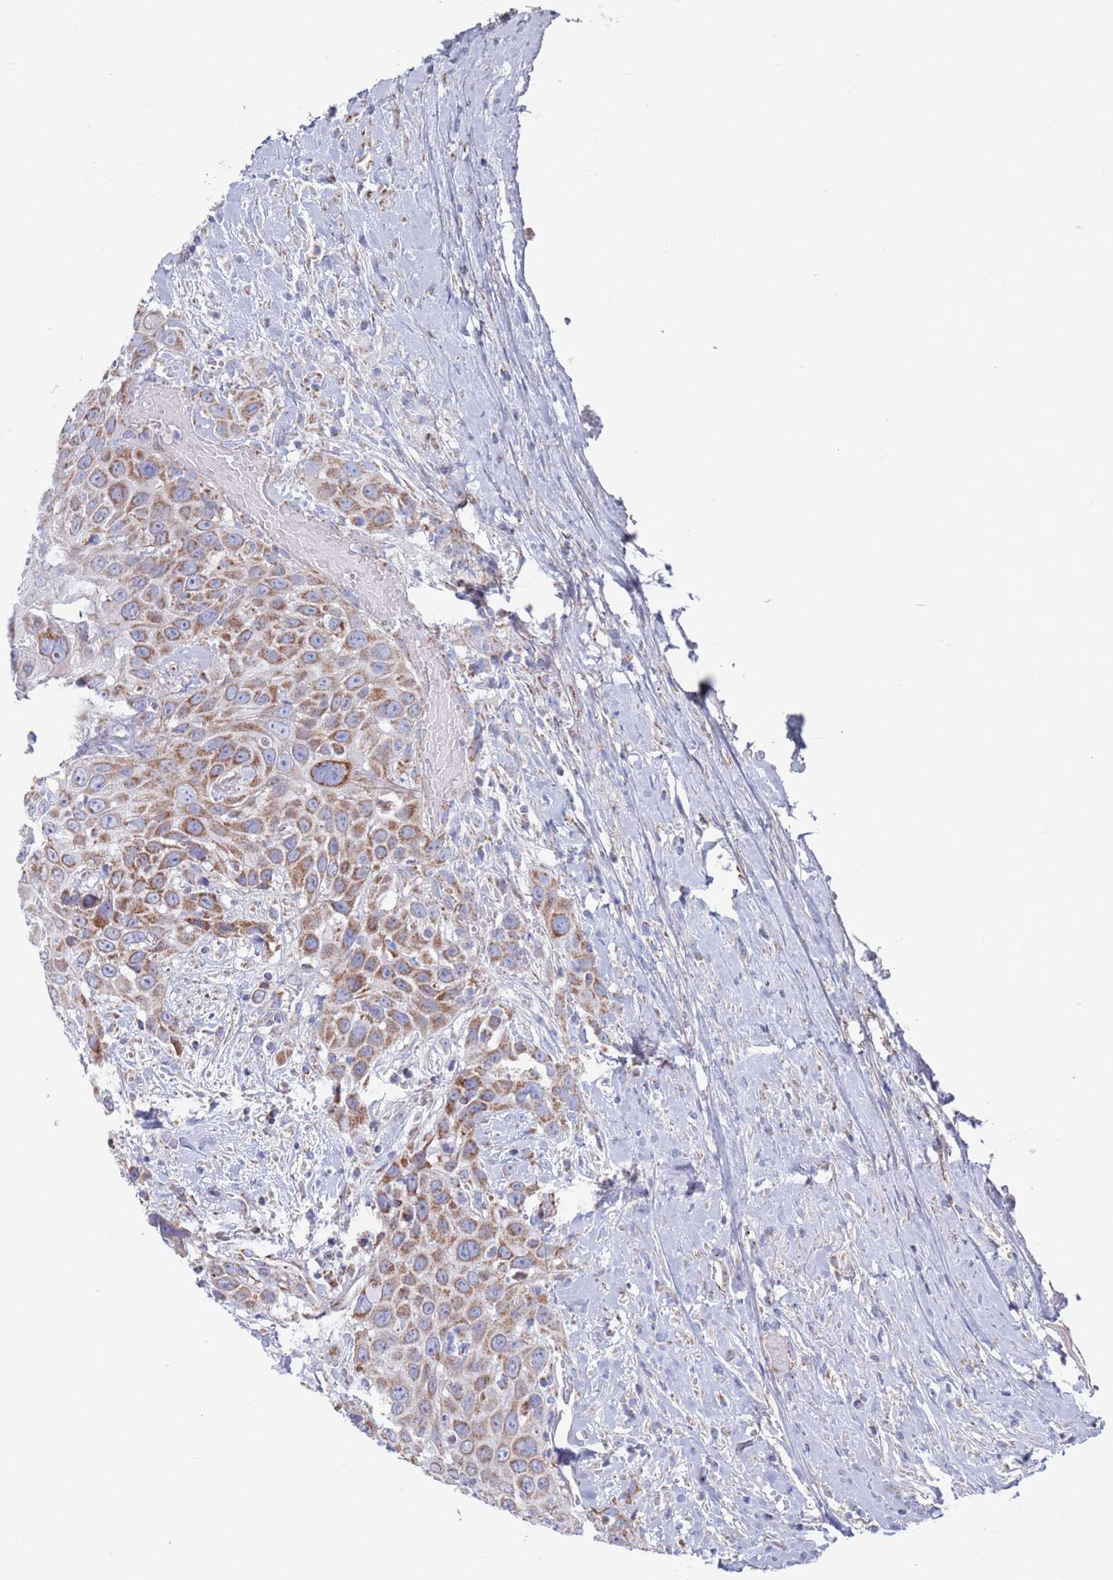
{"staining": {"intensity": "moderate", "quantity": ">75%", "location": "cytoplasmic/membranous"}, "tissue": "head and neck cancer", "cell_type": "Tumor cells", "image_type": "cancer", "snomed": [{"axis": "morphology", "description": "Squamous cell carcinoma, NOS"}, {"axis": "topography", "description": "Head-Neck"}], "caption": "Head and neck cancer (squamous cell carcinoma) stained with immunohistochemistry exhibits moderate cytoplasmic/membranous staining in about >75% of tumor cells. (Stains: DAB in brown, nuclei in blue, Microscopy: brightfield microscopy at high magnification).", "gene": "MRPL22", "patient": {"sex": "male", "age": 81}}